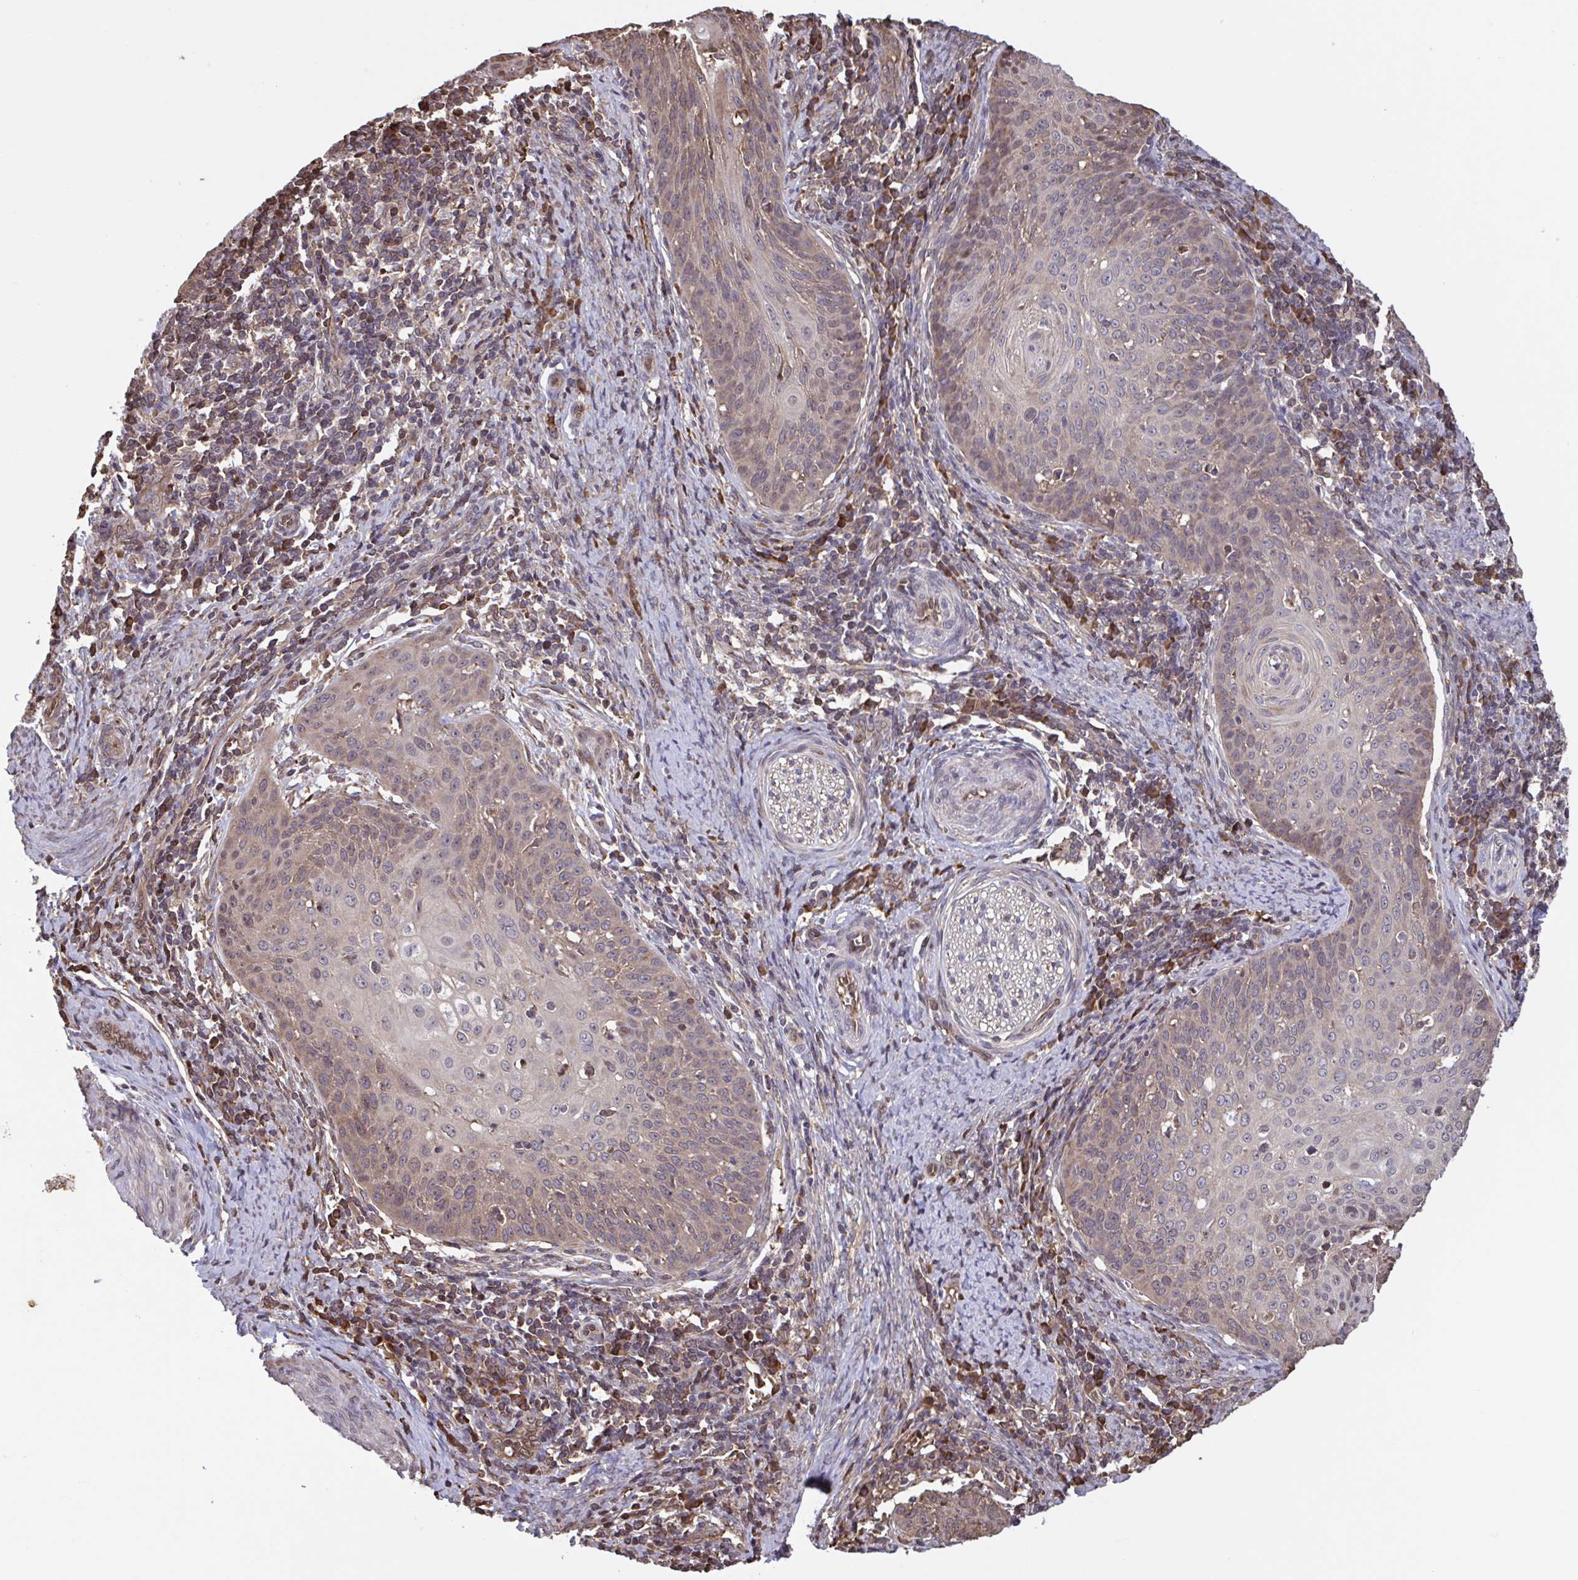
{"staining": {"intensity": "weak", "quantity": "25%-75%", "location": "cytoplasmic/membranous,nuclear"}, "tissue": "cervical cancer", "cell_type": "Tumor cells", "image_type": "cancer", "snomed": [{"axis": "morphology", "description": "Squamous cell carcinoma, NOS"}, {"axis": "topography", "description": "Cervix"}], "caption": "About 25%-75% of tumor cells in cervical cancer (squamous cell carcinoma) demonstrate weak cytoplasmic/membranous and nuclear protein expression as visualized by brown immunohistochemical staining.", "gene": "SEC63", "patient": {"sex": "female", "age": 30}}